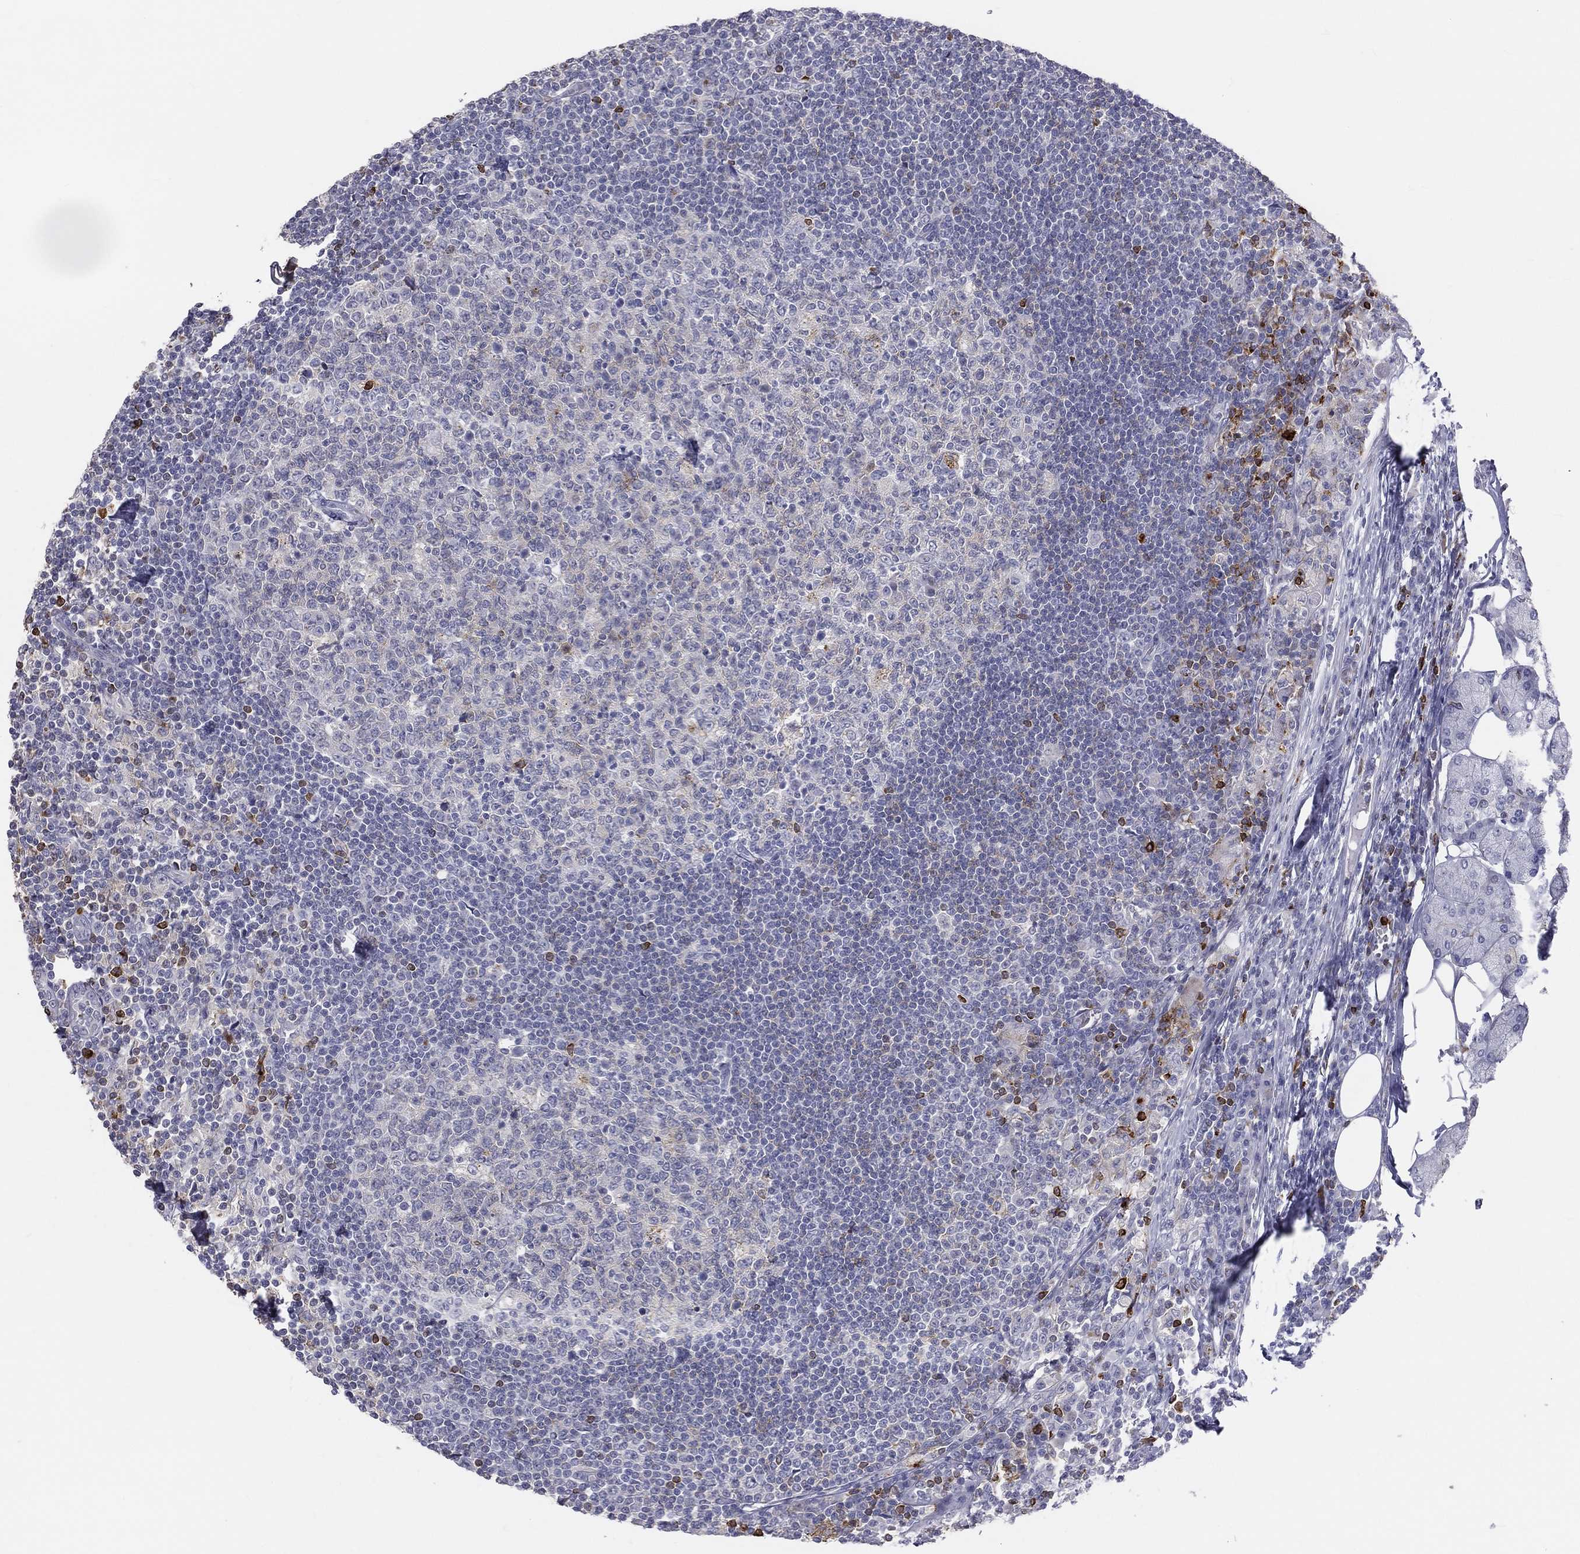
{"staining": {"intensity": "strong", "quantity": "<25%", "location": "cytoplasmic/membranous"}, "tissue": "lymph node", "cell_type": "Germinal center cells", "image_type": "normal", "snomed": [{"axis": "morphology", "description": "Normal tissue, NOS"}, {"axis": "topography", "description": "Lymph node"}, {"axis": "topography", "description": "Salivary gland"}], "caption": "DAB (3,3'-diaminobenzidine) immunohistochemical staining of normal lymph node demonstrates strong cytoplasmic/membranous protein staining in approximately <25% of germinal center cells. (Stains: DAB in brown, nuclei in blue, Microscopy: brightfield microscopy at high magnification).", "gene": "CTSW", "patient": {"sex": "male", "age": 83}}